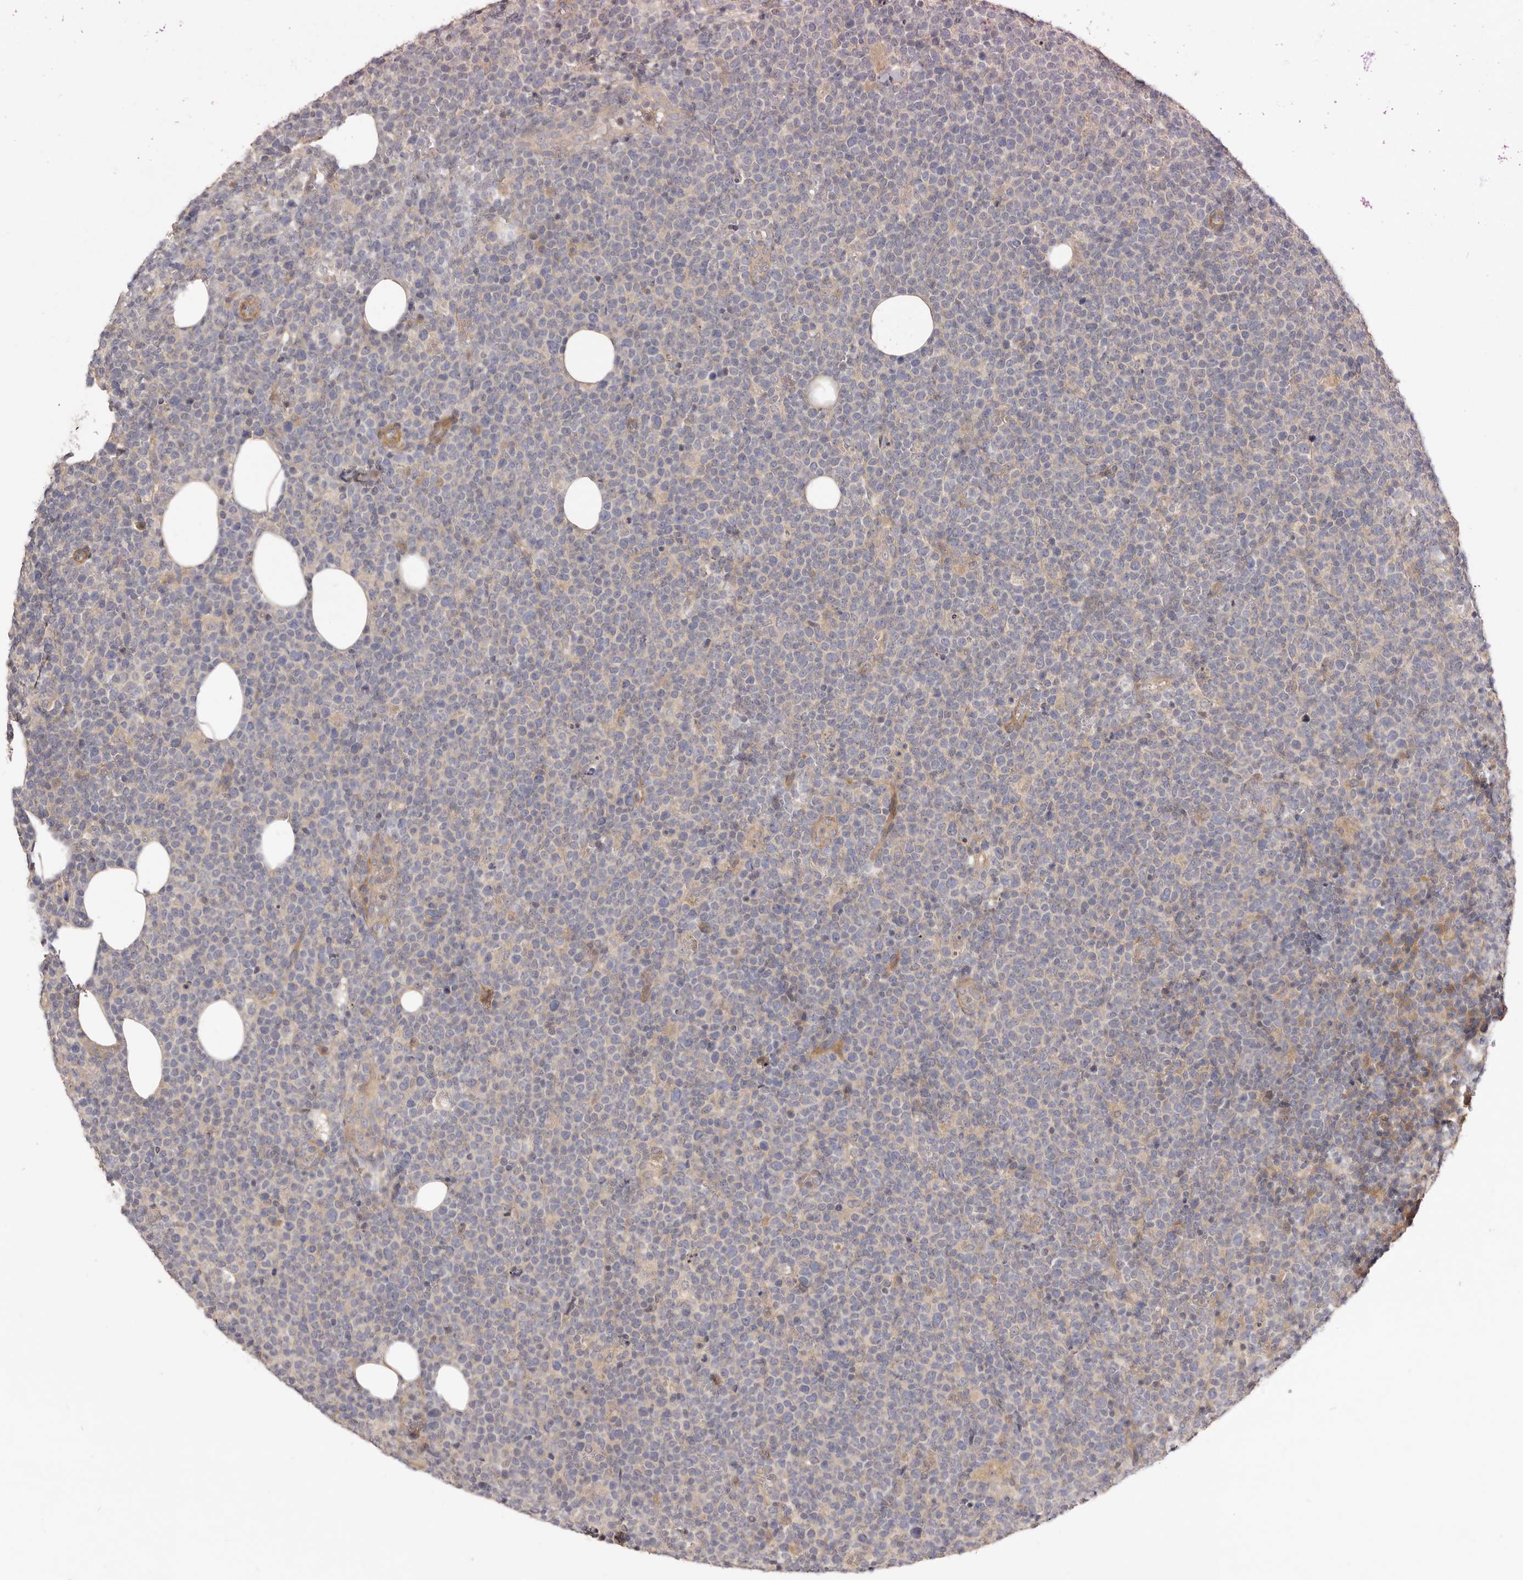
{"staining": {"intensity": "negative", "quantity": "none", "location": "none"}, "tissue": "lymphoma", "cell_type": "Tumor cells", "image_type": "cancer", "snomed": [{"axis": "morphology", "description": "Malignant lymphoma, non-Hodgkin's type, High grade"}, {"axis": "topography", "description": "Lymph node"}], "caption": "The image shows no significant expression in tumor cells of high-grade malignant lymphoma, non-Hodgkin's type. (IHC, brightfield microscopy, high magnification).", "gene": "ADAMTS9", "patient": {"sex": "male", "age": 61}}